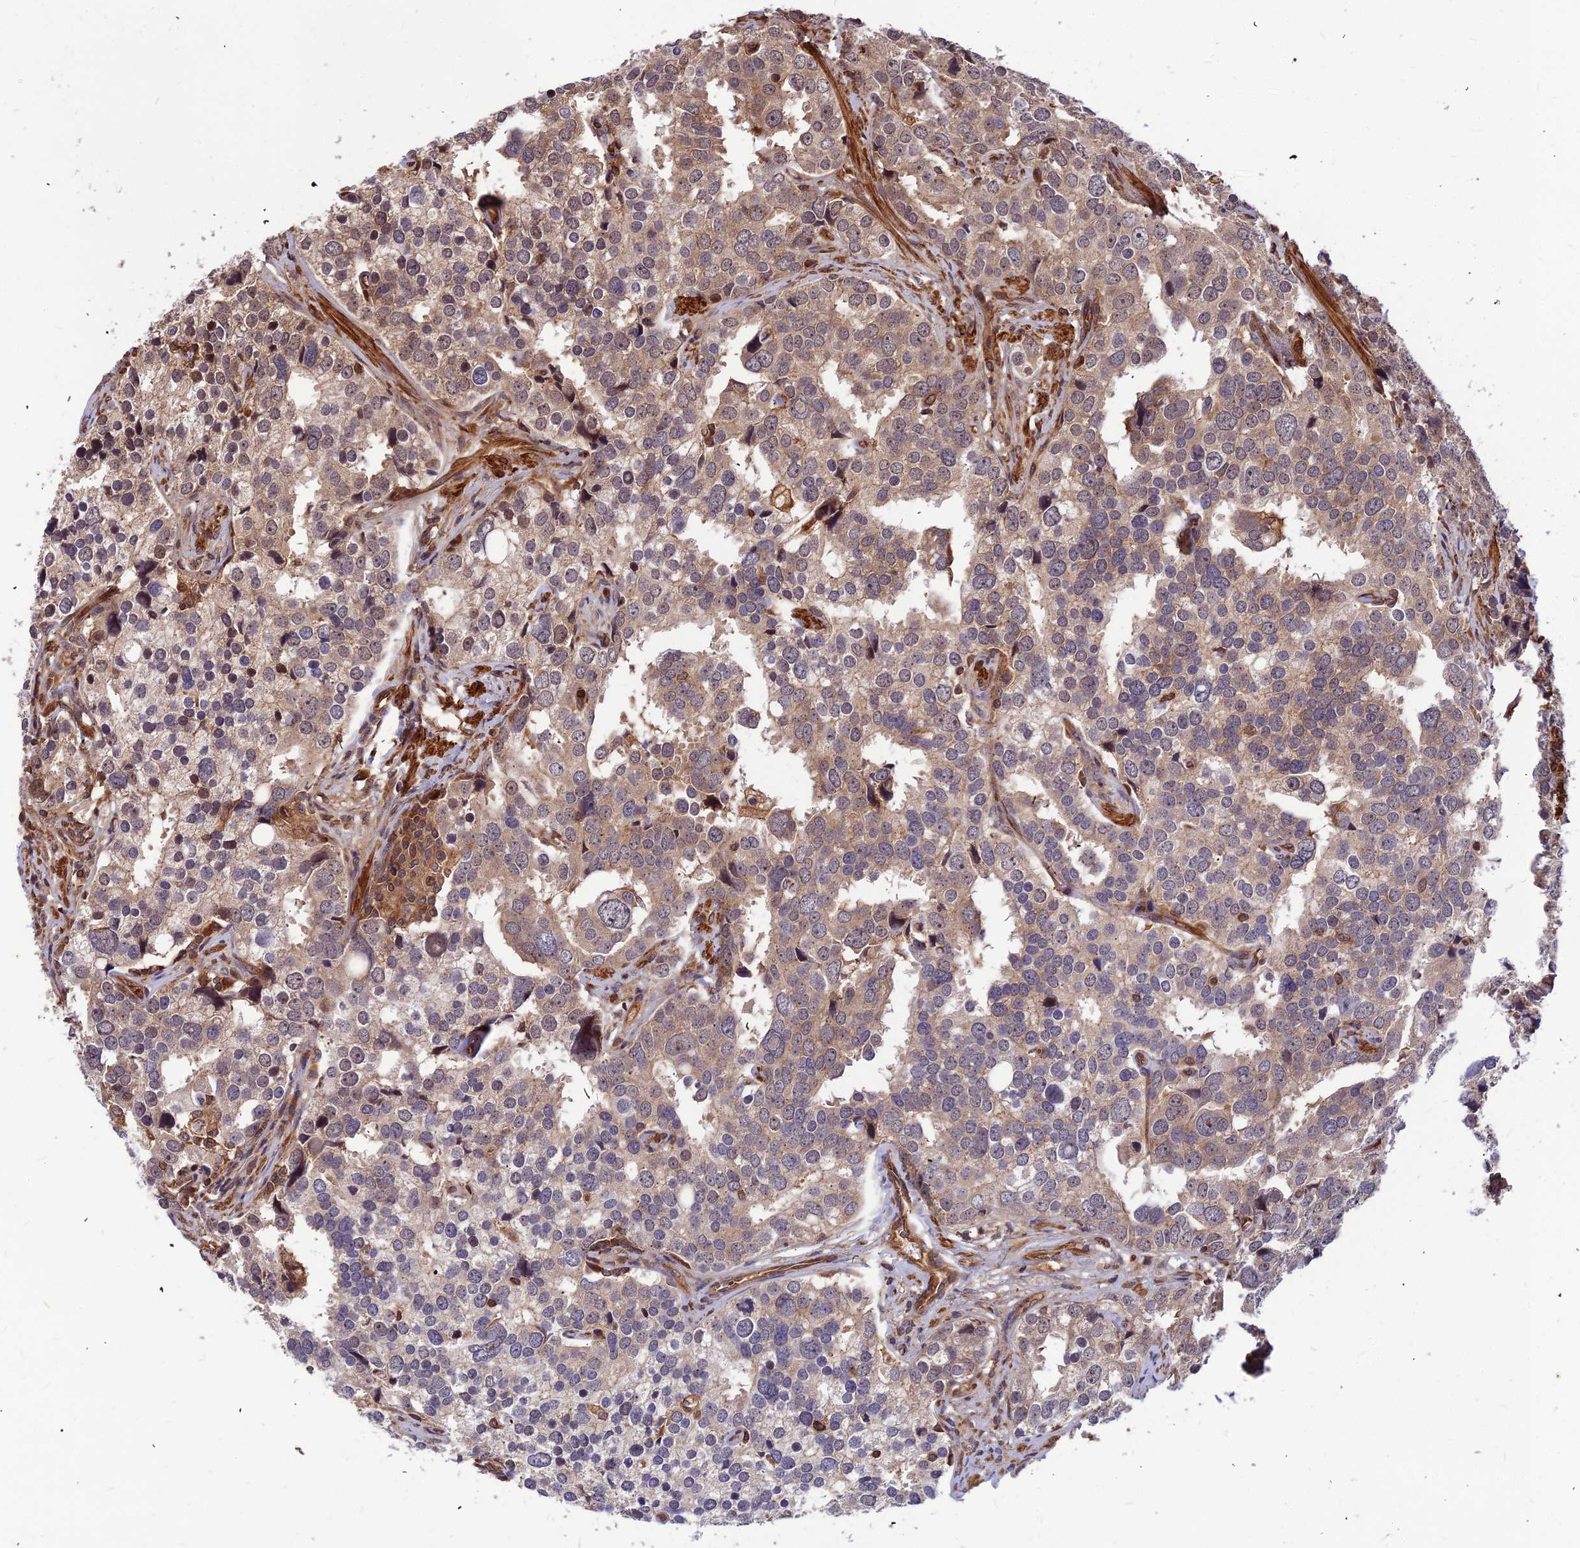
{"staining": {"intensity": "weak", "quantity": "25%-75%", "location": "cytoplasmic/membranous"}, "tissue": "prostate cancer", "cell_type": "Tumor cells", "image_type": "cancer", "snomed": [{"axis": "morphology", "description": "Adenocarcinoma, High grade"}, {"axis": "topography", "description": "Prostate"}], "caption": "Approximately 25%-75% of tumor cells in prostate adenocarcinoma (high-grade) exhibit weak cytoplasmic/membranous protein positivity as visualized by brown immunohistochemical staining.", "gene": "ZNF467", "patient": {"sex": "male", "age": 71}}